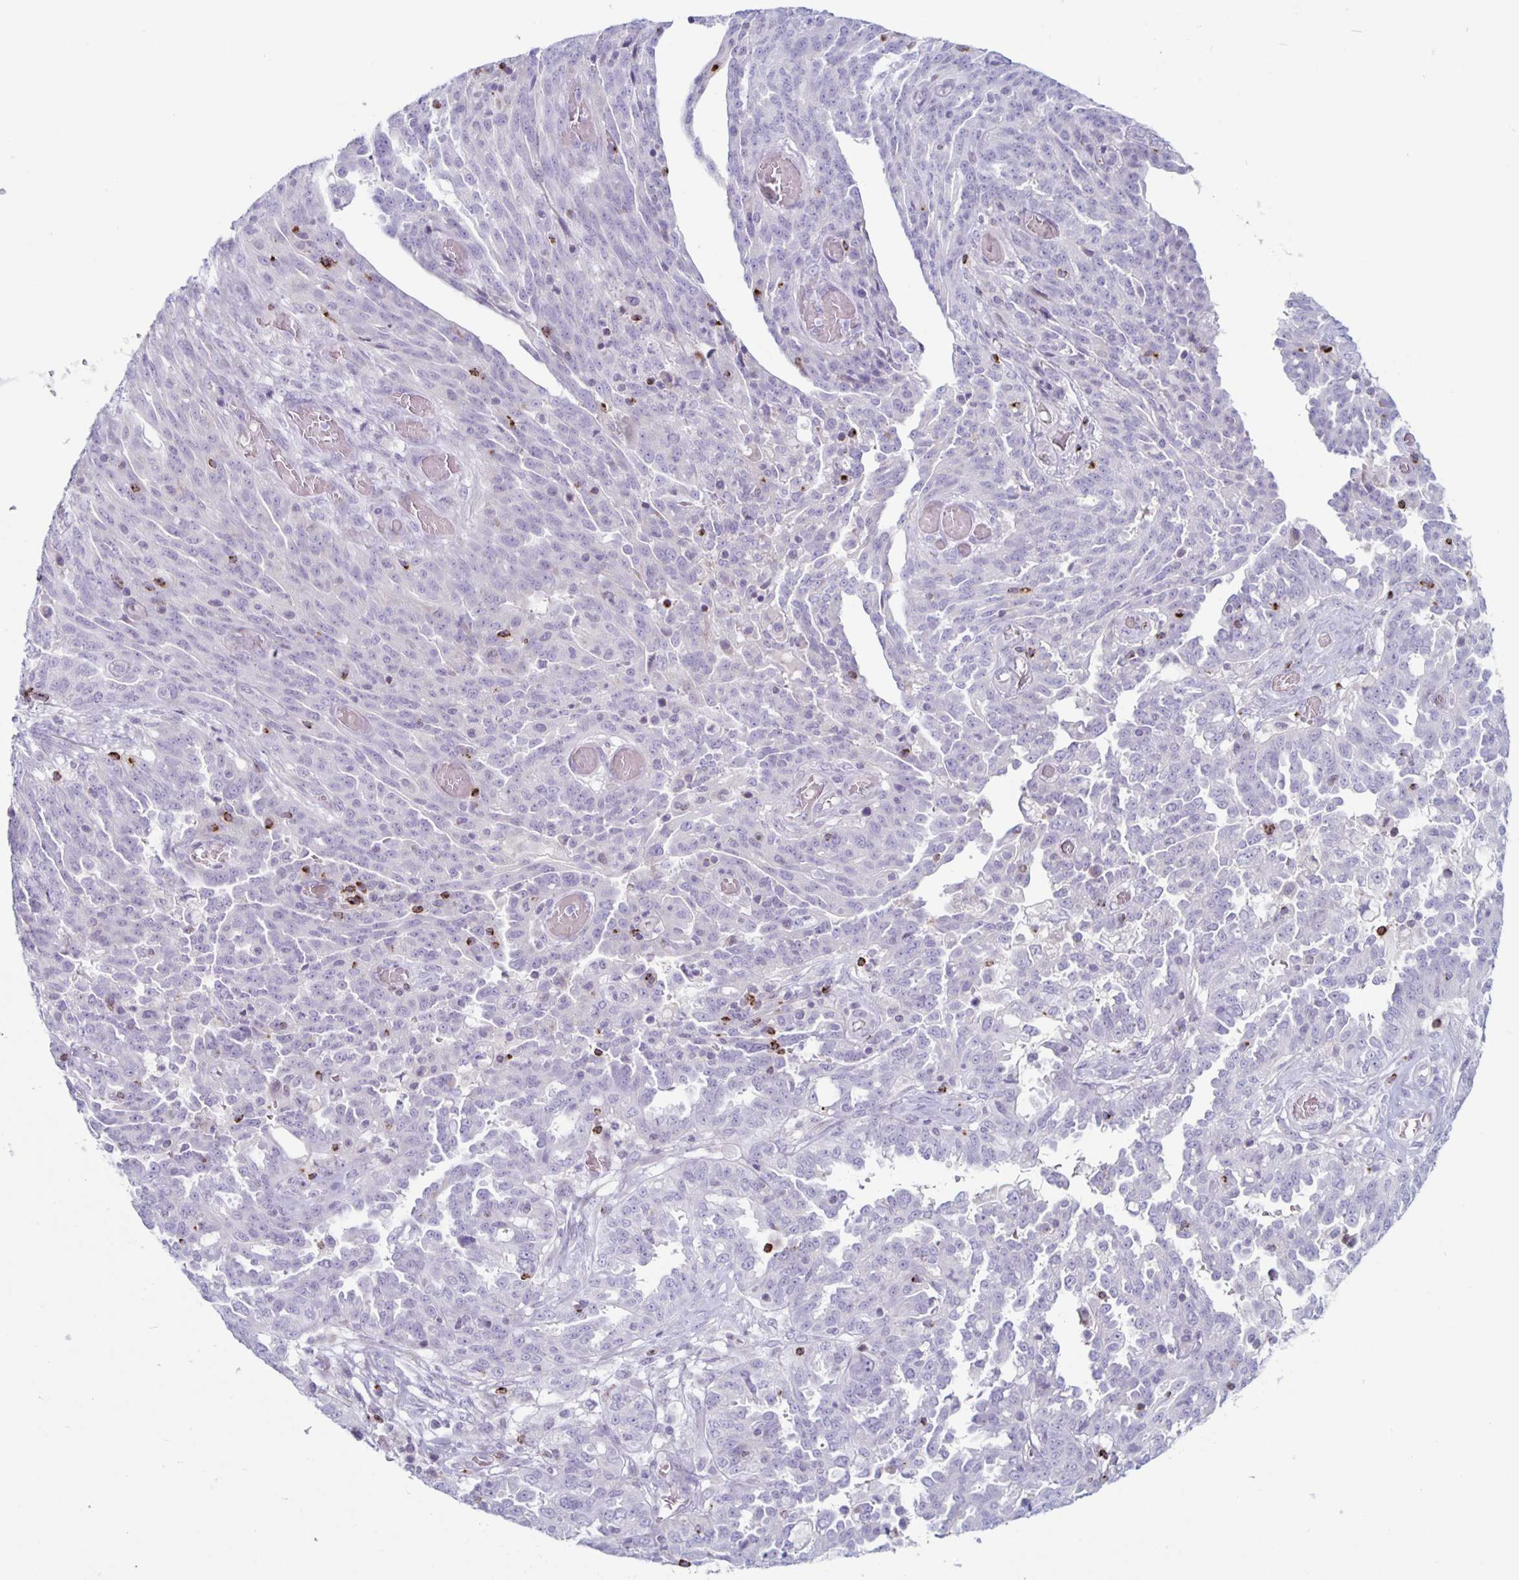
{"staining": {"intensity": "negative", "quantity": "none", "location": "none"}, "tissue": "ovarian cancer", "cell_type": "Tumor cells", "image_type": "cancer", "snomed": [{"axis": "morphology", "description": "Cystadenocarcinoma, serous, NOS"}, {"axis": "topography", "description": "Ovary"}], "caption": "High power microscopy photomicrograph of an IHC photomicrograph of ovarian cancer (serous cystadenocarcinoma), revealing no significant staining in tumor cells.", "gene": "GZMK", "patient": {"sex": "female", "age": 67}}